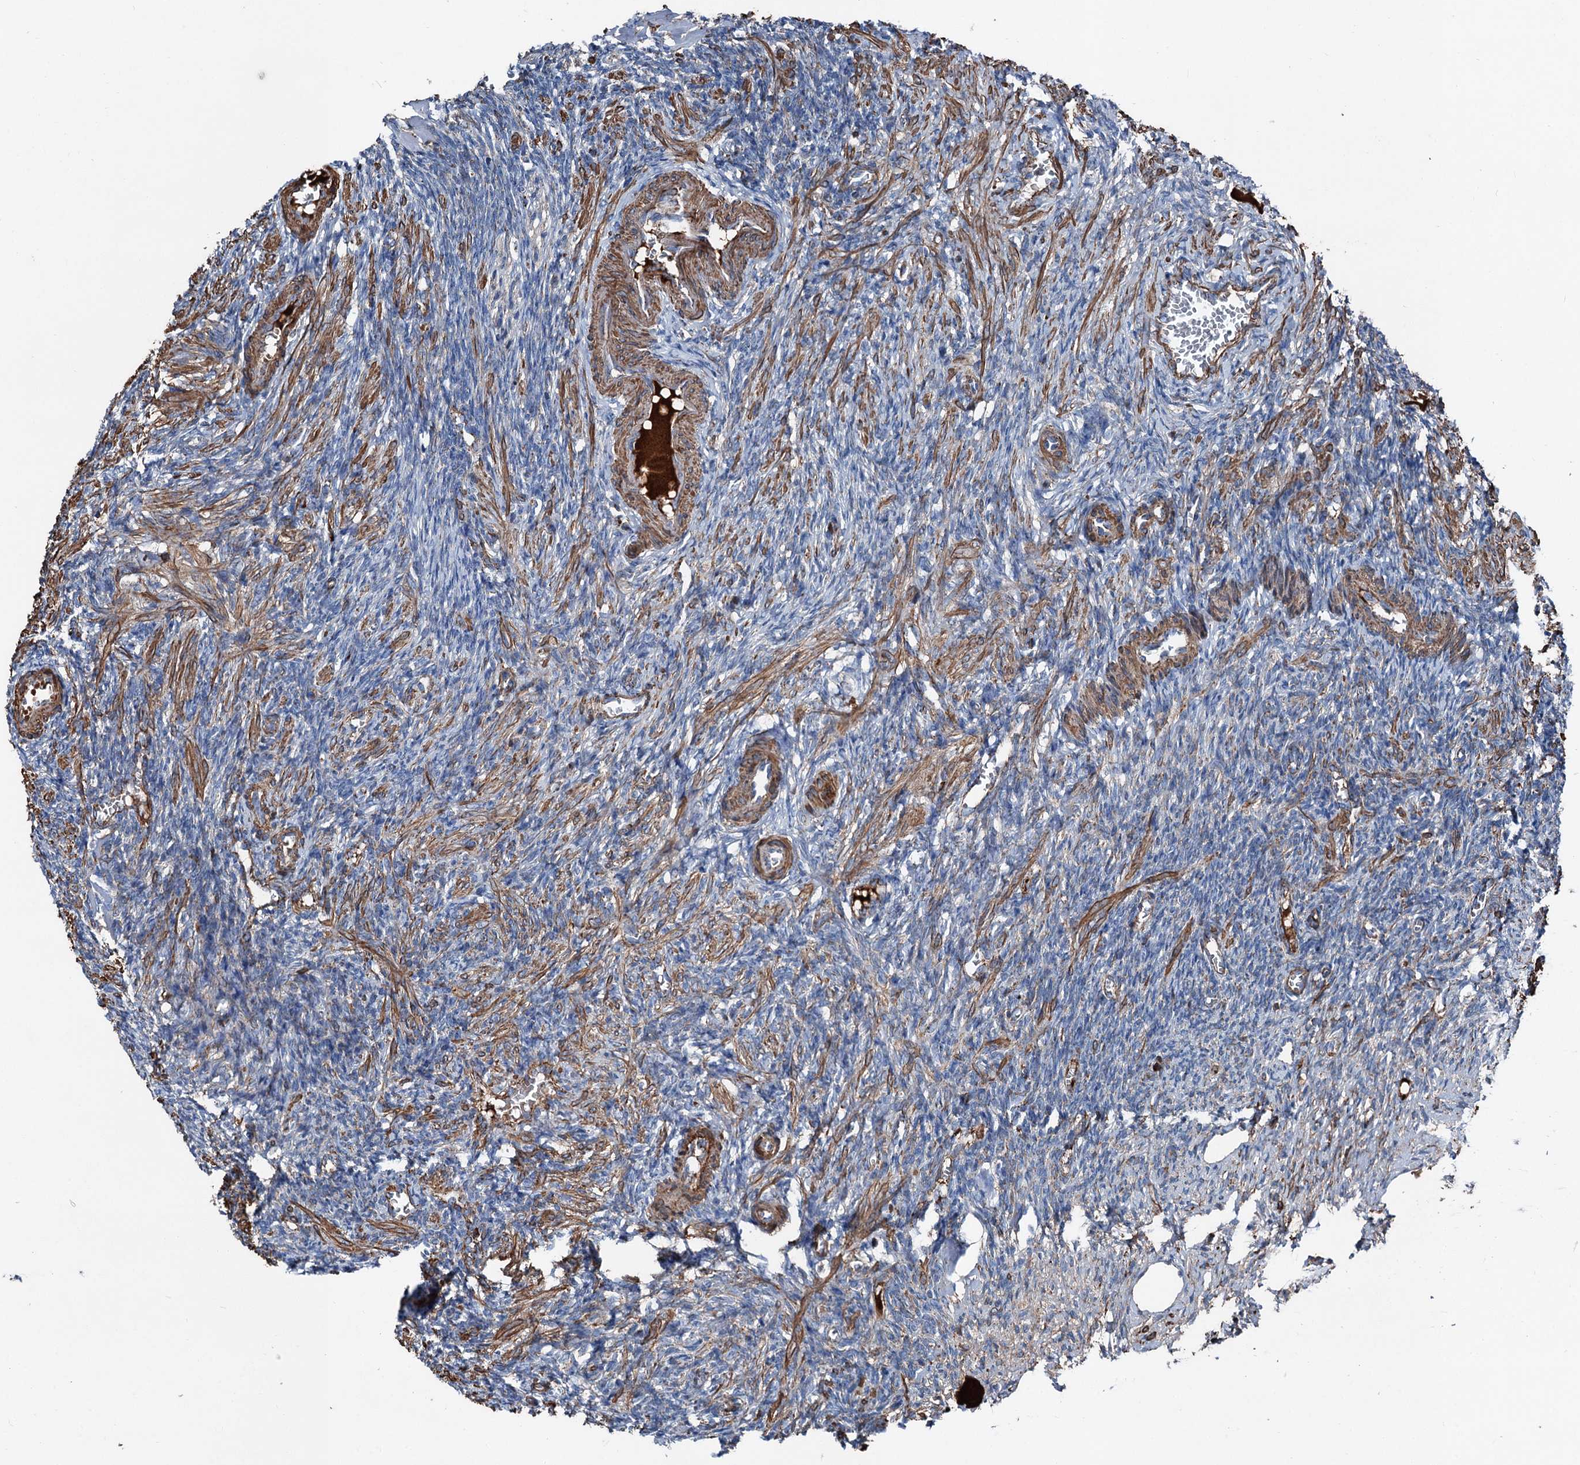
{"staining": {"intensity": "moderate", "quantity": "<25%", "location": "cytoplasmic/membranous"}, "tissue": "ovary", "cell_type": "Ovarian stroma cells", "image_type": "normal", "snomed": [{"axis": "morphology", "description": "Normal tissue, NOS"}, {"axis": "topography", "description": "Ovary"}], "caption": "The micrograph reveals a brown stain indicating the presence of a protein in the cytoplasmic/membranous of ovarian stroma cells in ovary.", "gene": "DDIAS", "patient": {"sex": "female", "age": 27}}